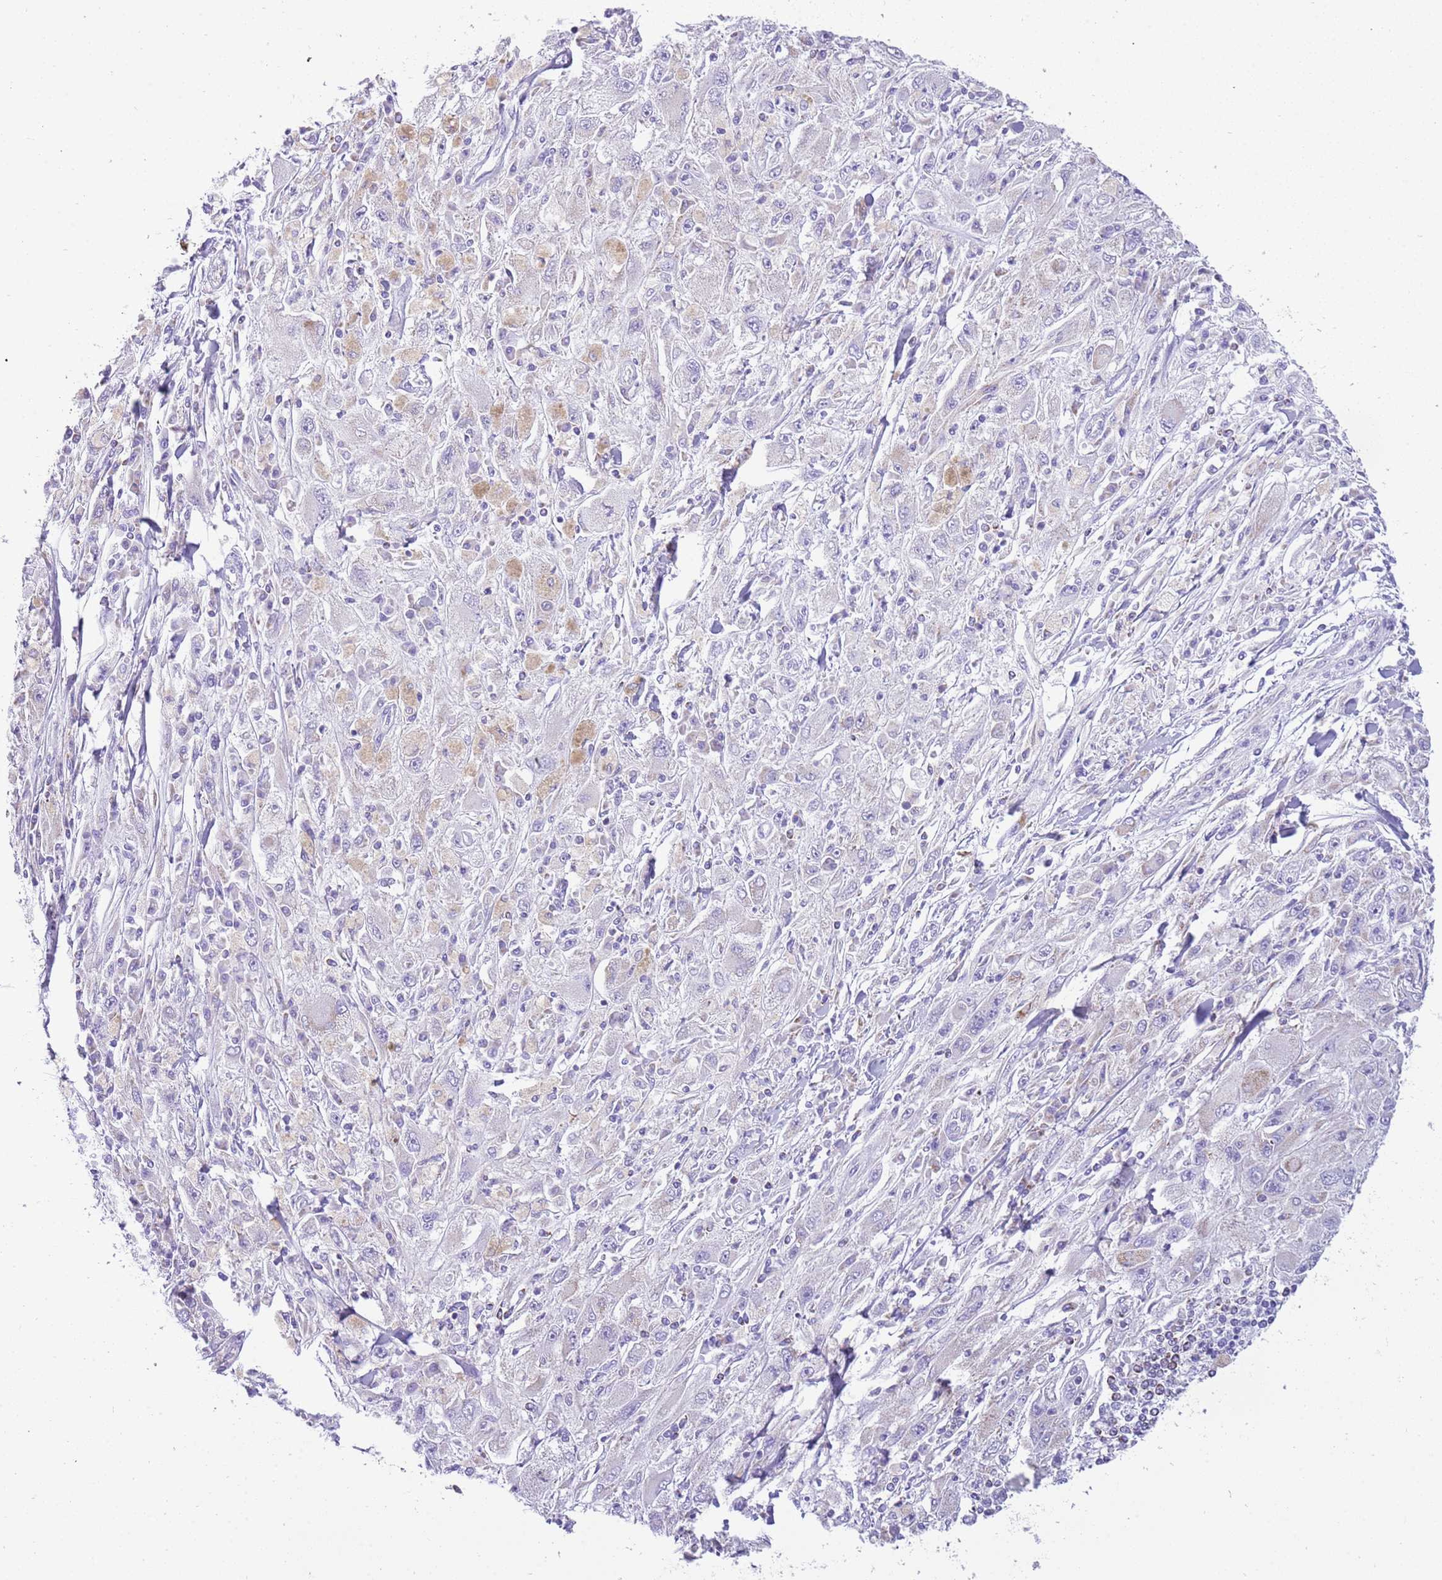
{"staining": {"intensity": "weak", "quantity": "<25%", "location": "cytoplasmic/membranous"}, "tissue": "melanoma", "cell_type": "Tumor cells", "image_type": "cancer", "snomed": [{"axis": "morphology", "description": "Malignant melanoma, Metastatic site"}, {"axis": "topography", "description": "Skin"}], "caption": "Malignant melanoma (metastatic site) stained for a protein using immunohistochemistry (IHC) displays no positivity tumor cells.", "gene": "SUCLG2", "patient": {"sex": "male", "age": 53}}